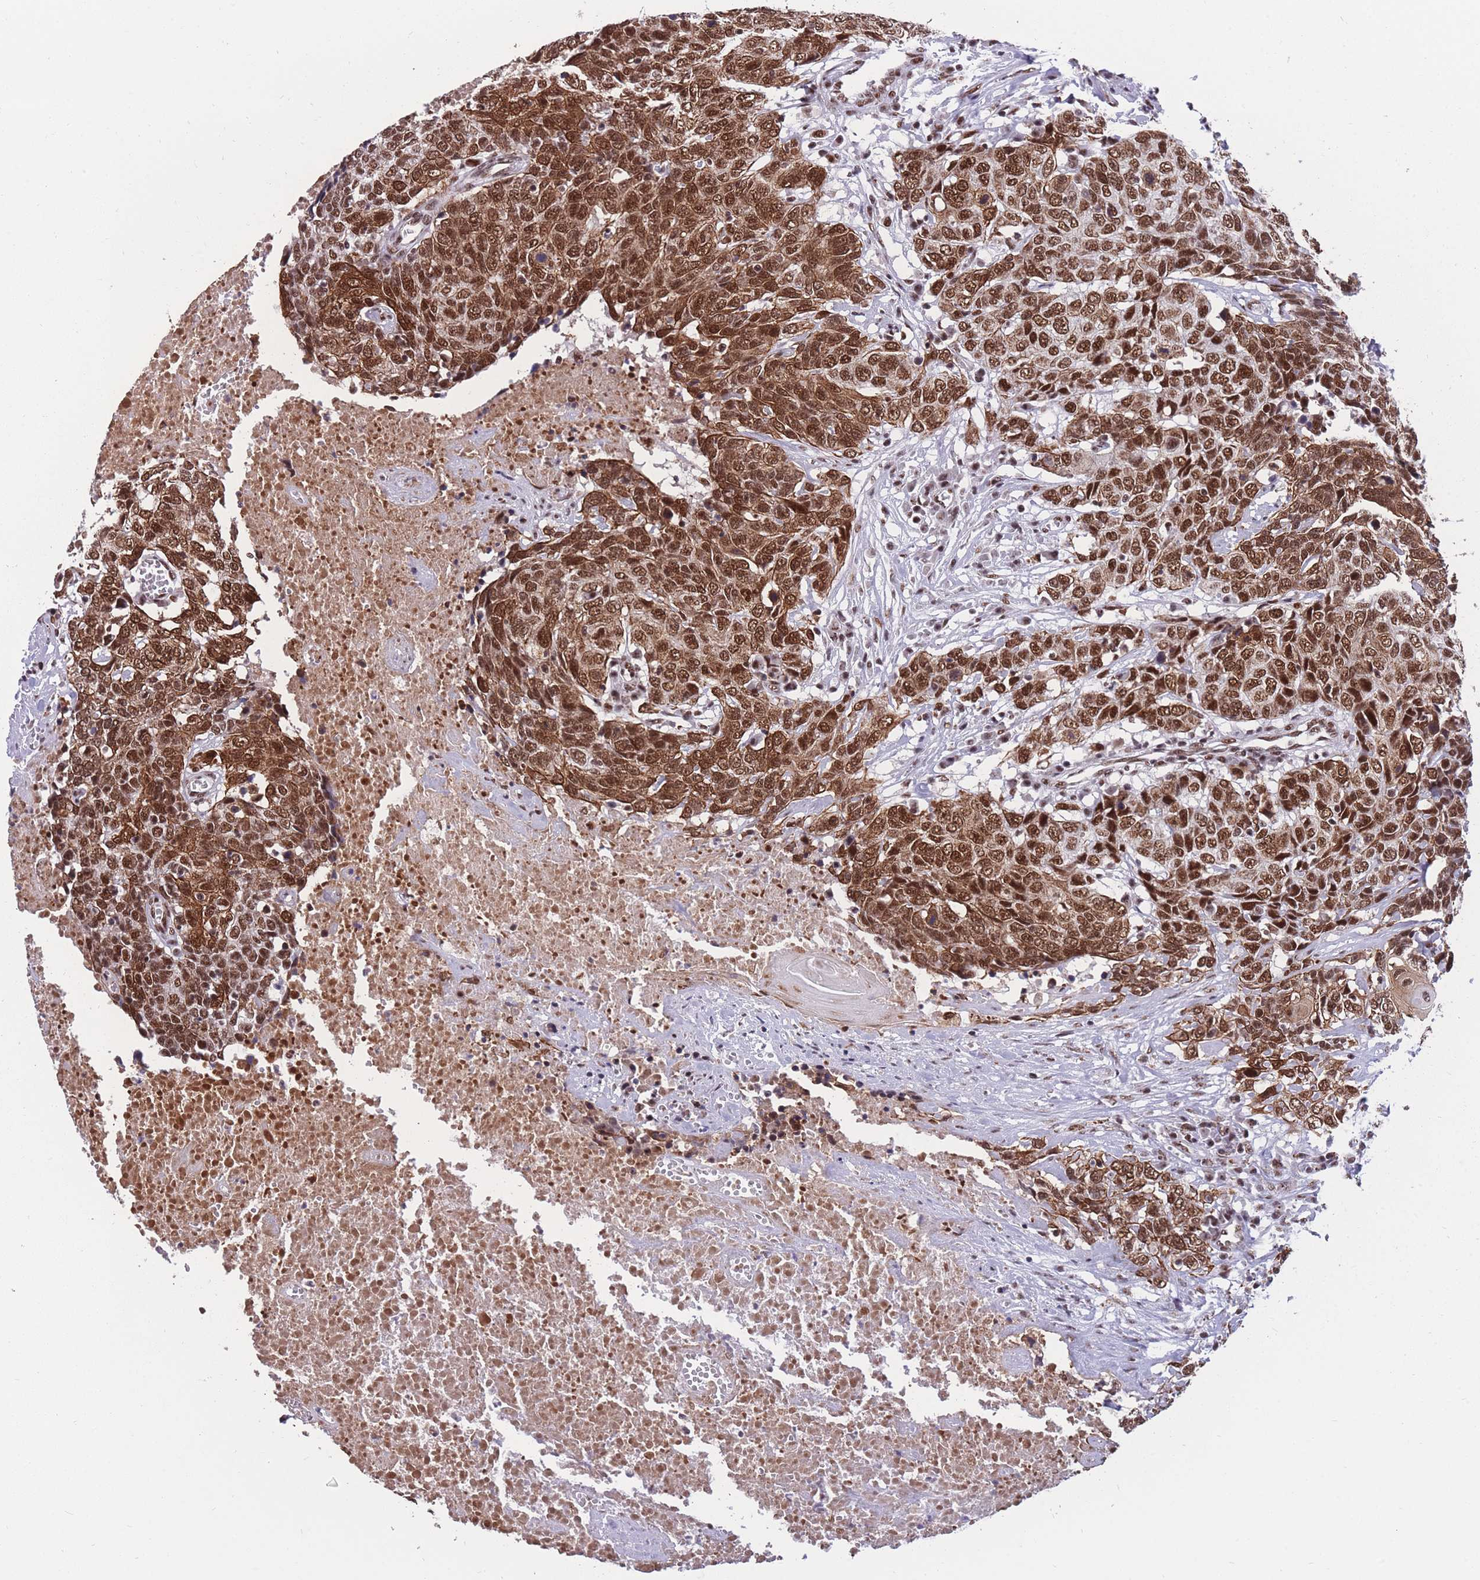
{"staining": {"intensity": "strong", "quantity": ">75%", "location": "cytoplasmic/membranous,nuclear"}, "tissue": "head and neck cancer", "cell_type": "Tumor cells", "image_type": "cancer", "snomed": [{"axis": "morphology", "description": "Squamous cell carcinoma, NOS"}, {"axis": "topography", "description": "Head-Neck"}], "caption": "A brown stain highlights strong cytoplasmic/membranous and nuclear expression of a protein in squamous cell carcinoma (head and neck) tumor cells.", "gene": "PRPF19", "patient": {"sex": "male", "age": 66}}